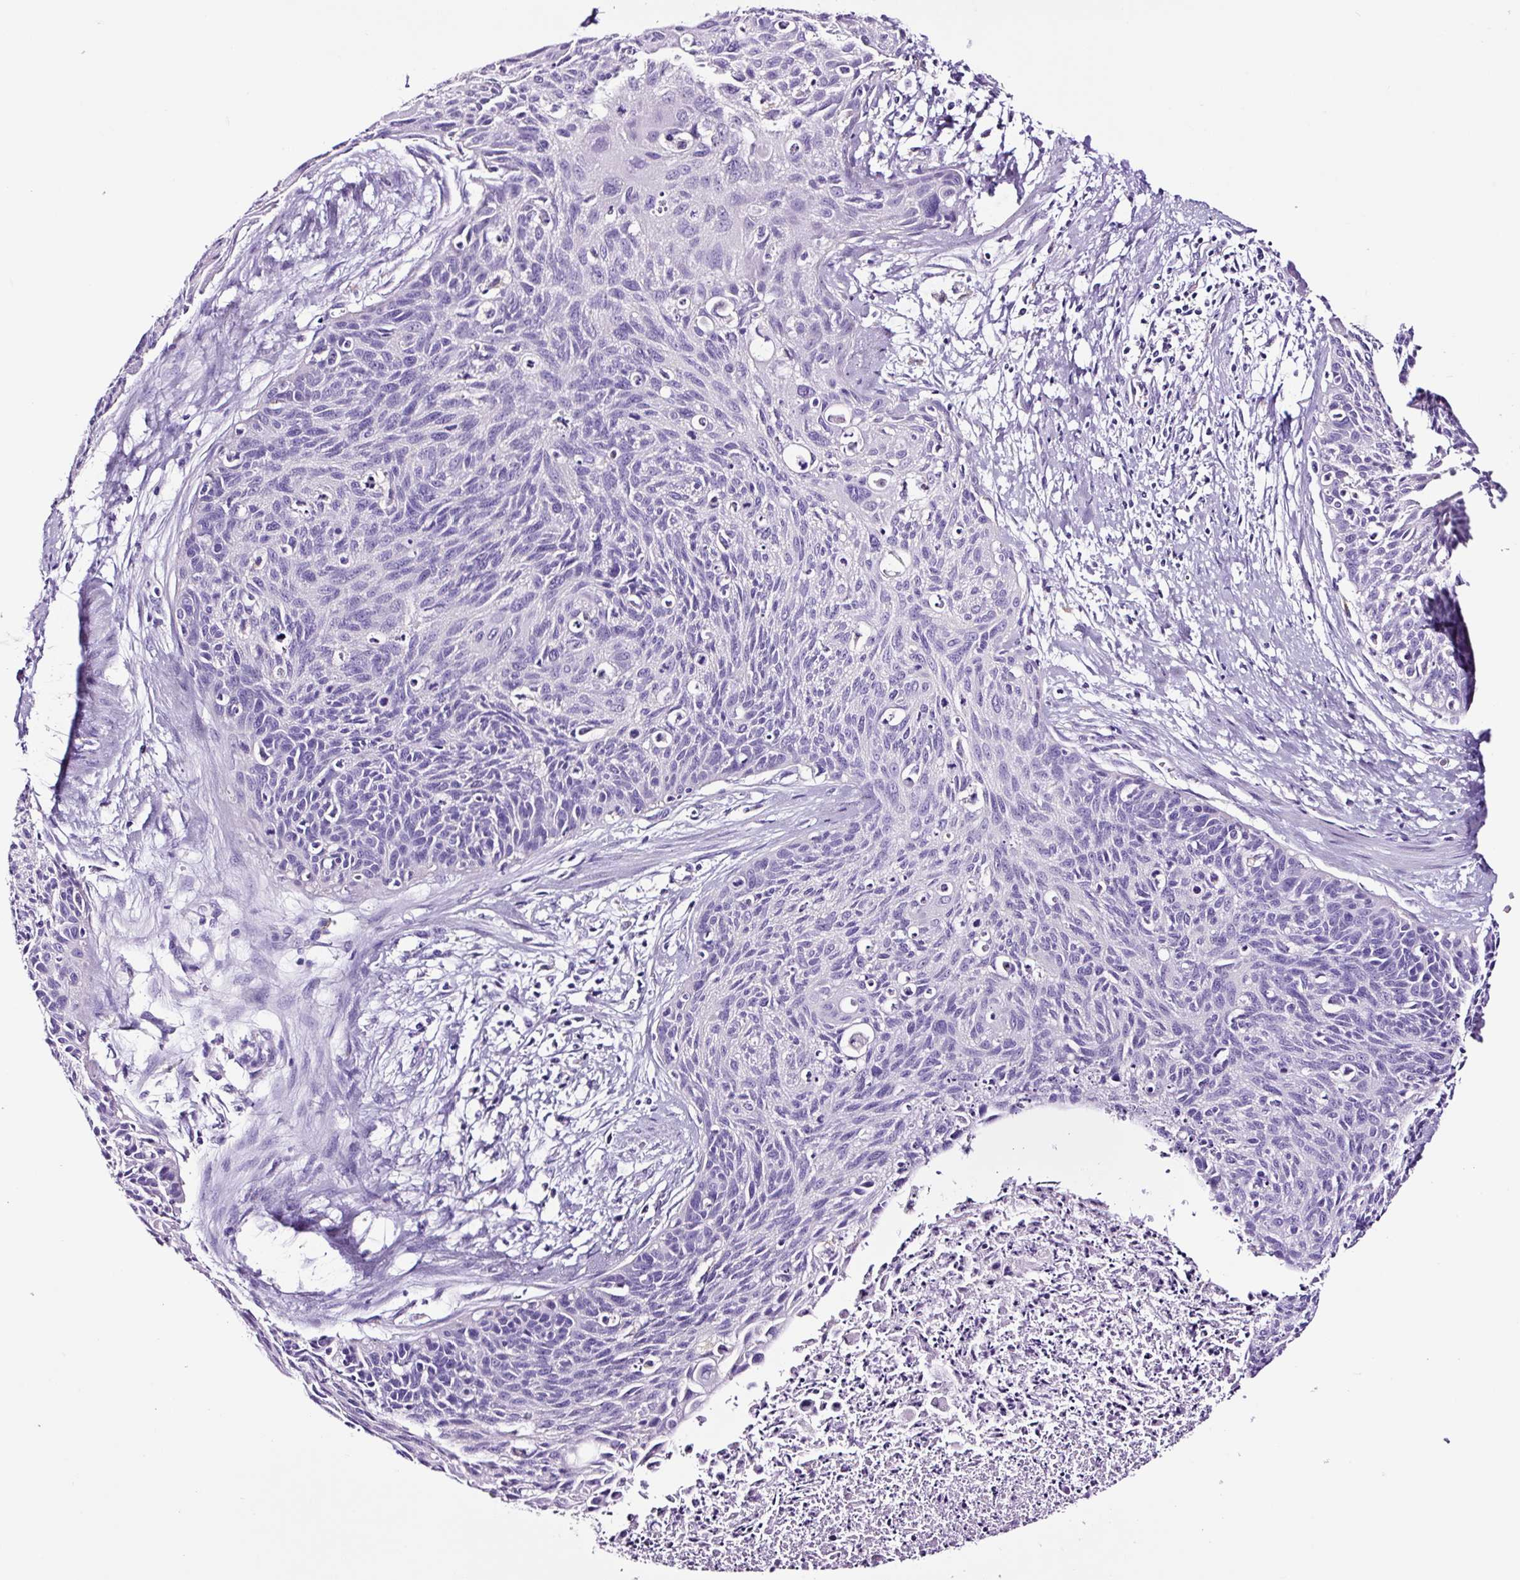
{"staining": {"intensity": "negative", "quantity": "none", "location": "none"}, "tissue": "cervical cancer", "cell_type": "Tumor cells", "image_type": "cancer", "snomed": [{"axis": "morphology", "description": "Squamous cell carcinoma, NOS"}, {"axis": "topography", "description": "Cervix"}], "caption": "Tumor cells show no significant protein expression in squamous cell carcinoma (cervical).", "gene": "FBXL7", "patient": {"sex": "female", "age": 55}}